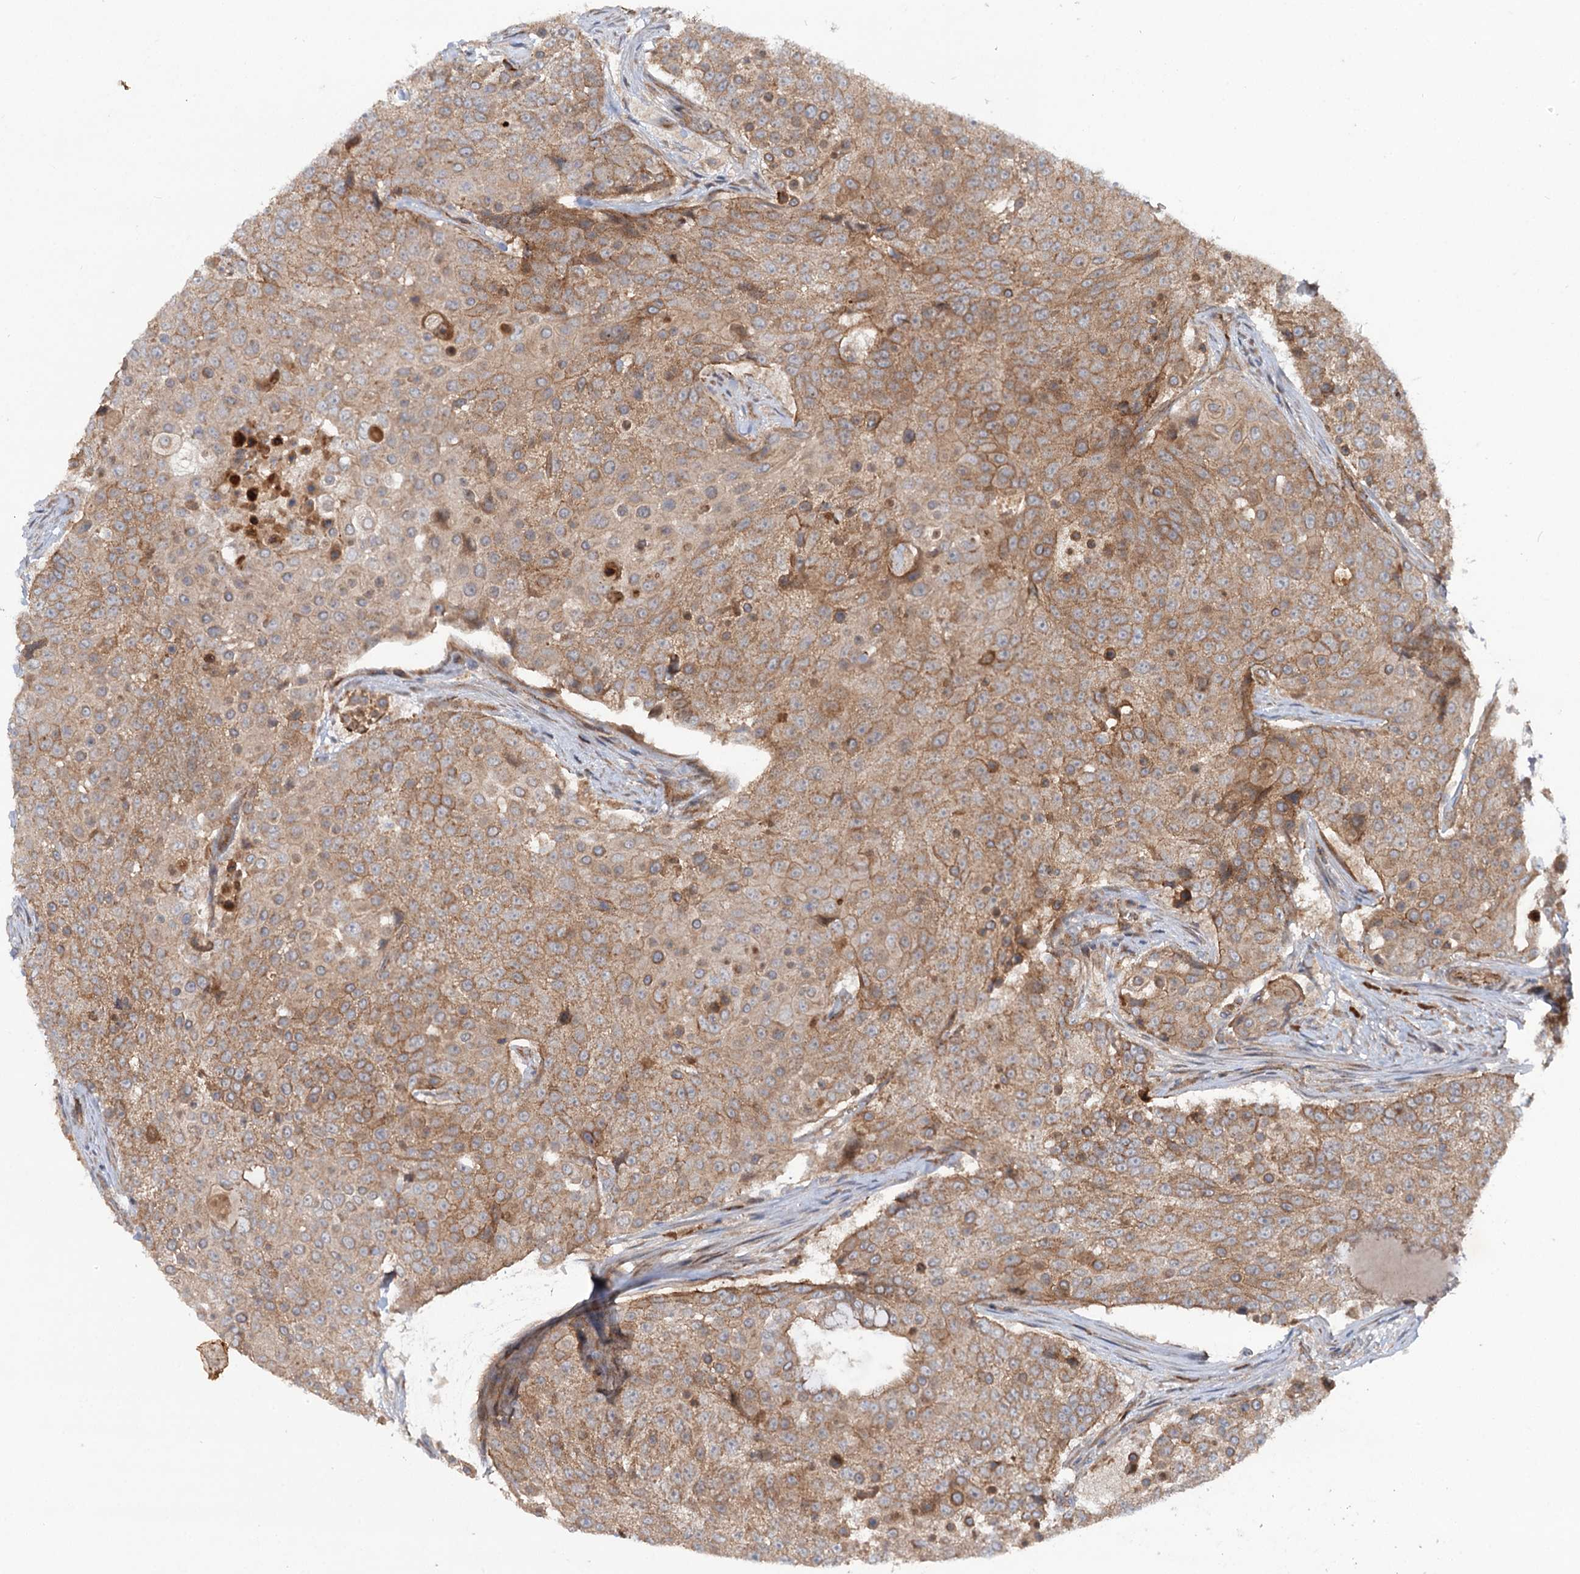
{"staining": {"intensity": "moderate", "quantity": ">75%", "location": "cytoplasmic/membranous"}, "tissue": "urothelial cancer", "cell_type": "Tumor cells", "image_type": "cancer", "snomed": [{"axis": "morphology", "description": "Urothelial carcinoma, High grade"}, {"axis": "topography", "description": "Urinary bladder"}], "caption": "Human urothelial cancer stained for a protein (brown) reveals moderate cytoplasmic/membranous positive expression in approximately >75% of tumor cells.", "gene": "ADGRG4", "patient": {"sex": "female", "age": 63}}